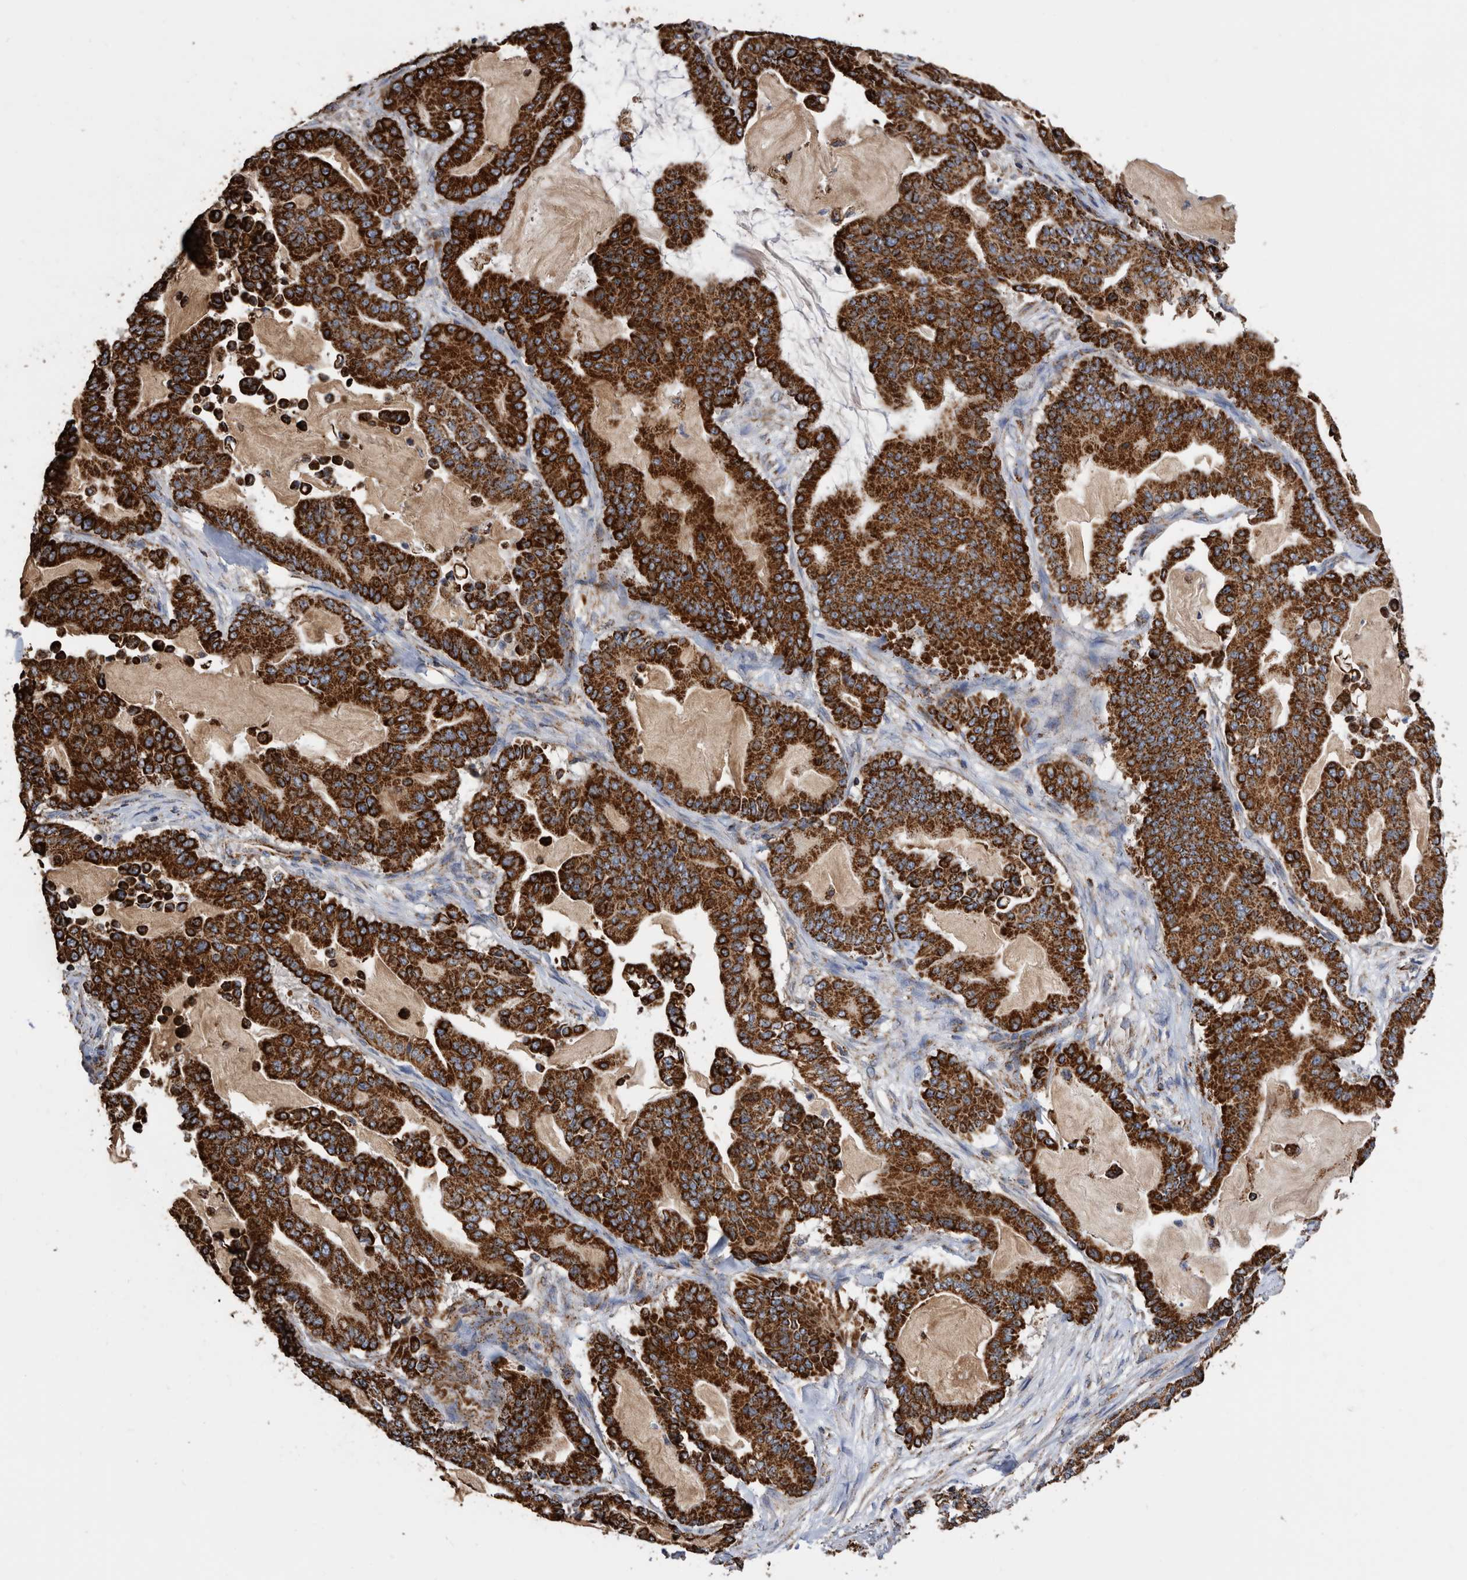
{"staining": {"intensity": "strong", "quantity": ">75%", "location": "cytoplasmic/membranous"}, "tissue": "pancreatic cancer", "cell_type": "Tumor cells", "image_type": "cancer", "snomed": [{"axis": "morphology", "description": "Adenocarcinoma, NOS"}, {"axis": "topography", "description": "Pancreas"}], "caption": "Protein expression analysis of human pancreatic cancer reveals strong cytoplasmic/membranous expression in about >75% of tumor cells.", "gene": "WFDC1", "patient": {"sex": "male", "age": 63}}